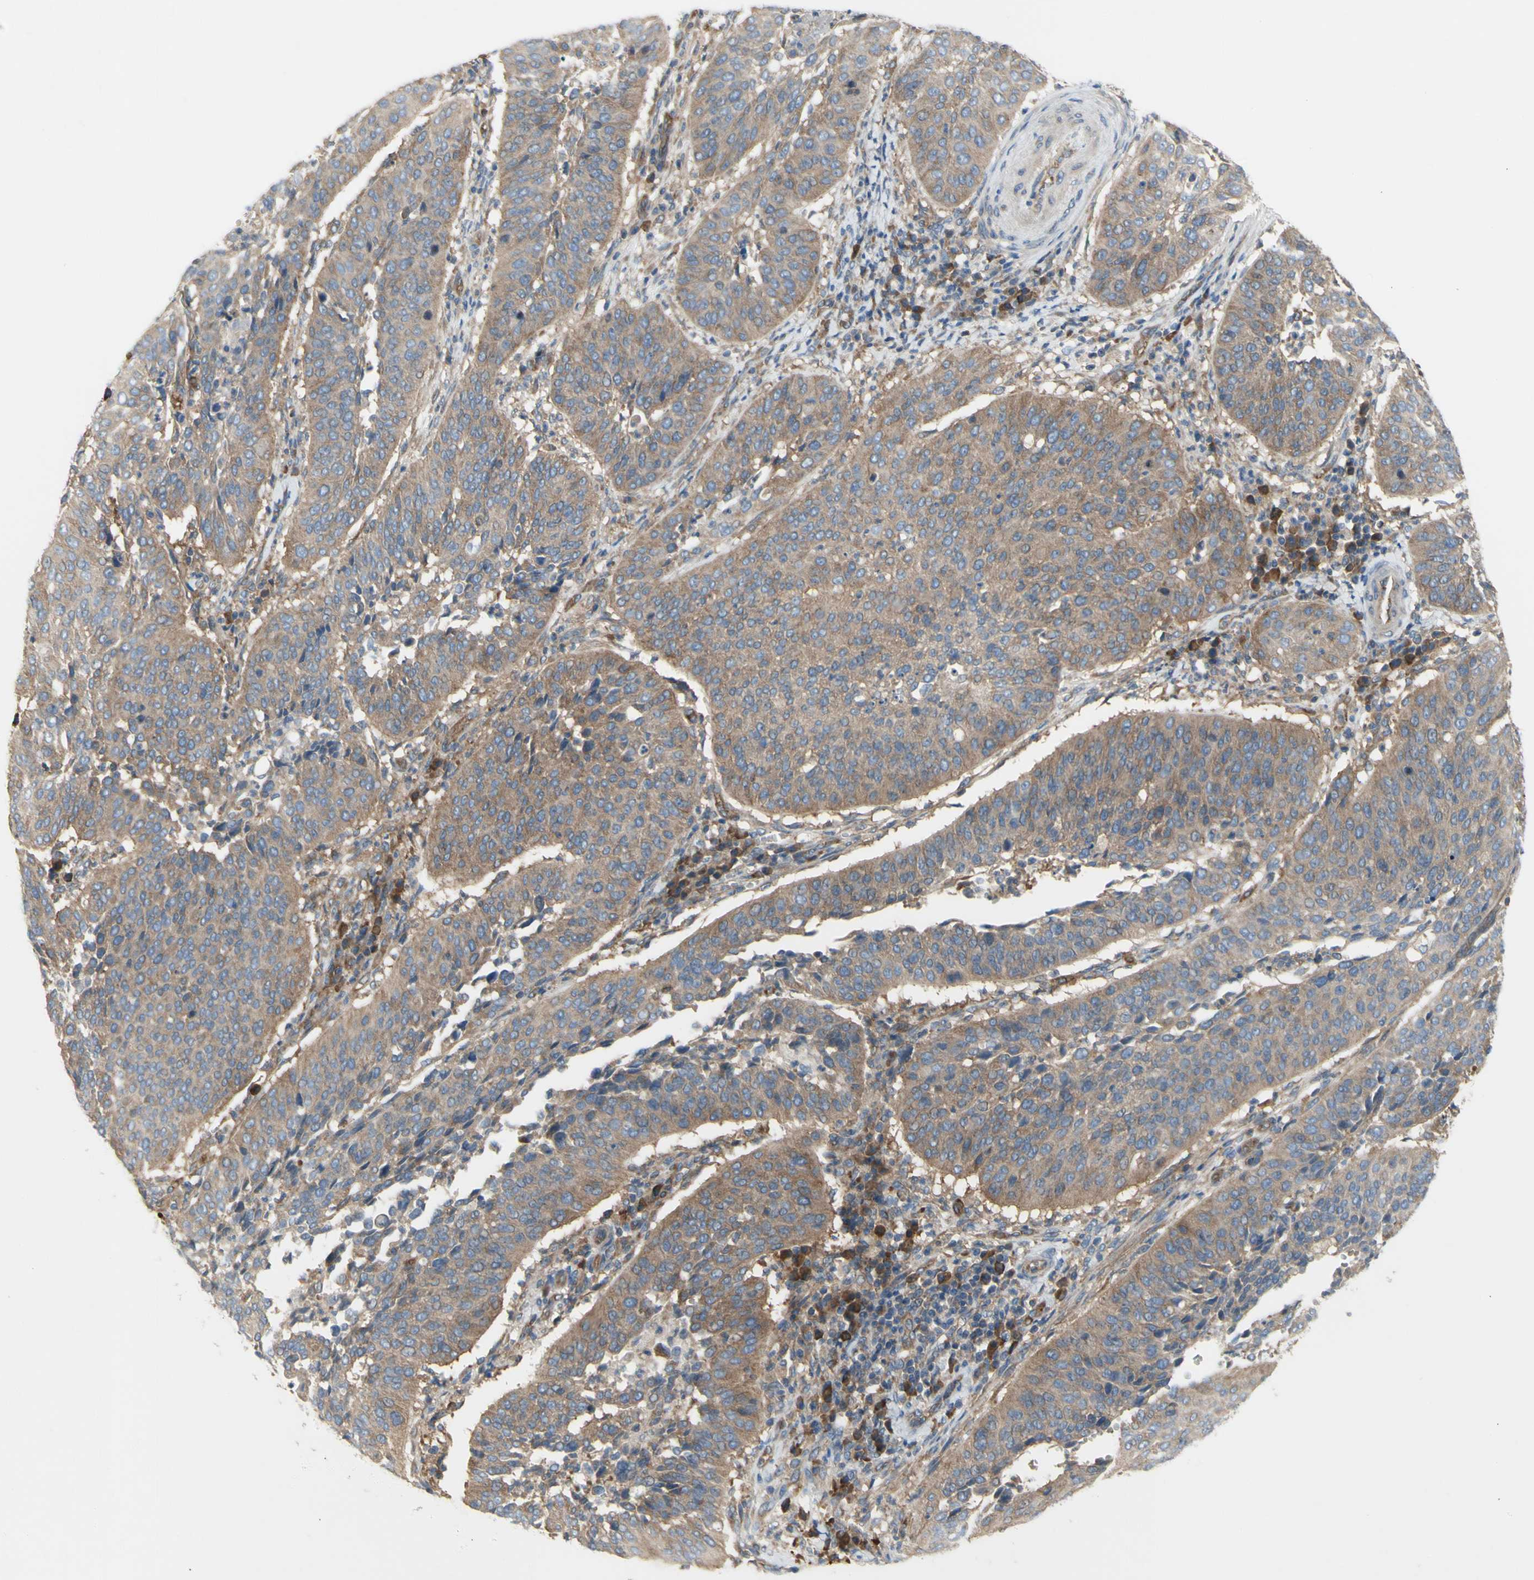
{"staining": {"intensity": "moderate", "quantity": ">75%", "location": "cytoplasmic/membranous"}, "tissue": "cervical cancer", "cell_type": "Tumor cells", "image_type": "cancer", "snomed": [{"axis": "morphology", "description": "Normal tissue, NOS"}, {"axis": "morphology", "description": "Squamous cell carcinoma, NOS"}, {"axis": "topography", "description": "Cervix"}], "caption": "Brown immunohistochemical staining in human cervical squamous cell carcinoma reveals moderate cytoplasmic/membranous staining in about >75% of tumor cells. (DAB (3,3'-diaminobenzidine) IHC, brown staining for protein, blue staining for nuclei).", "gene": "KLC1", "patient": {"sex": "female", "age": 39}}